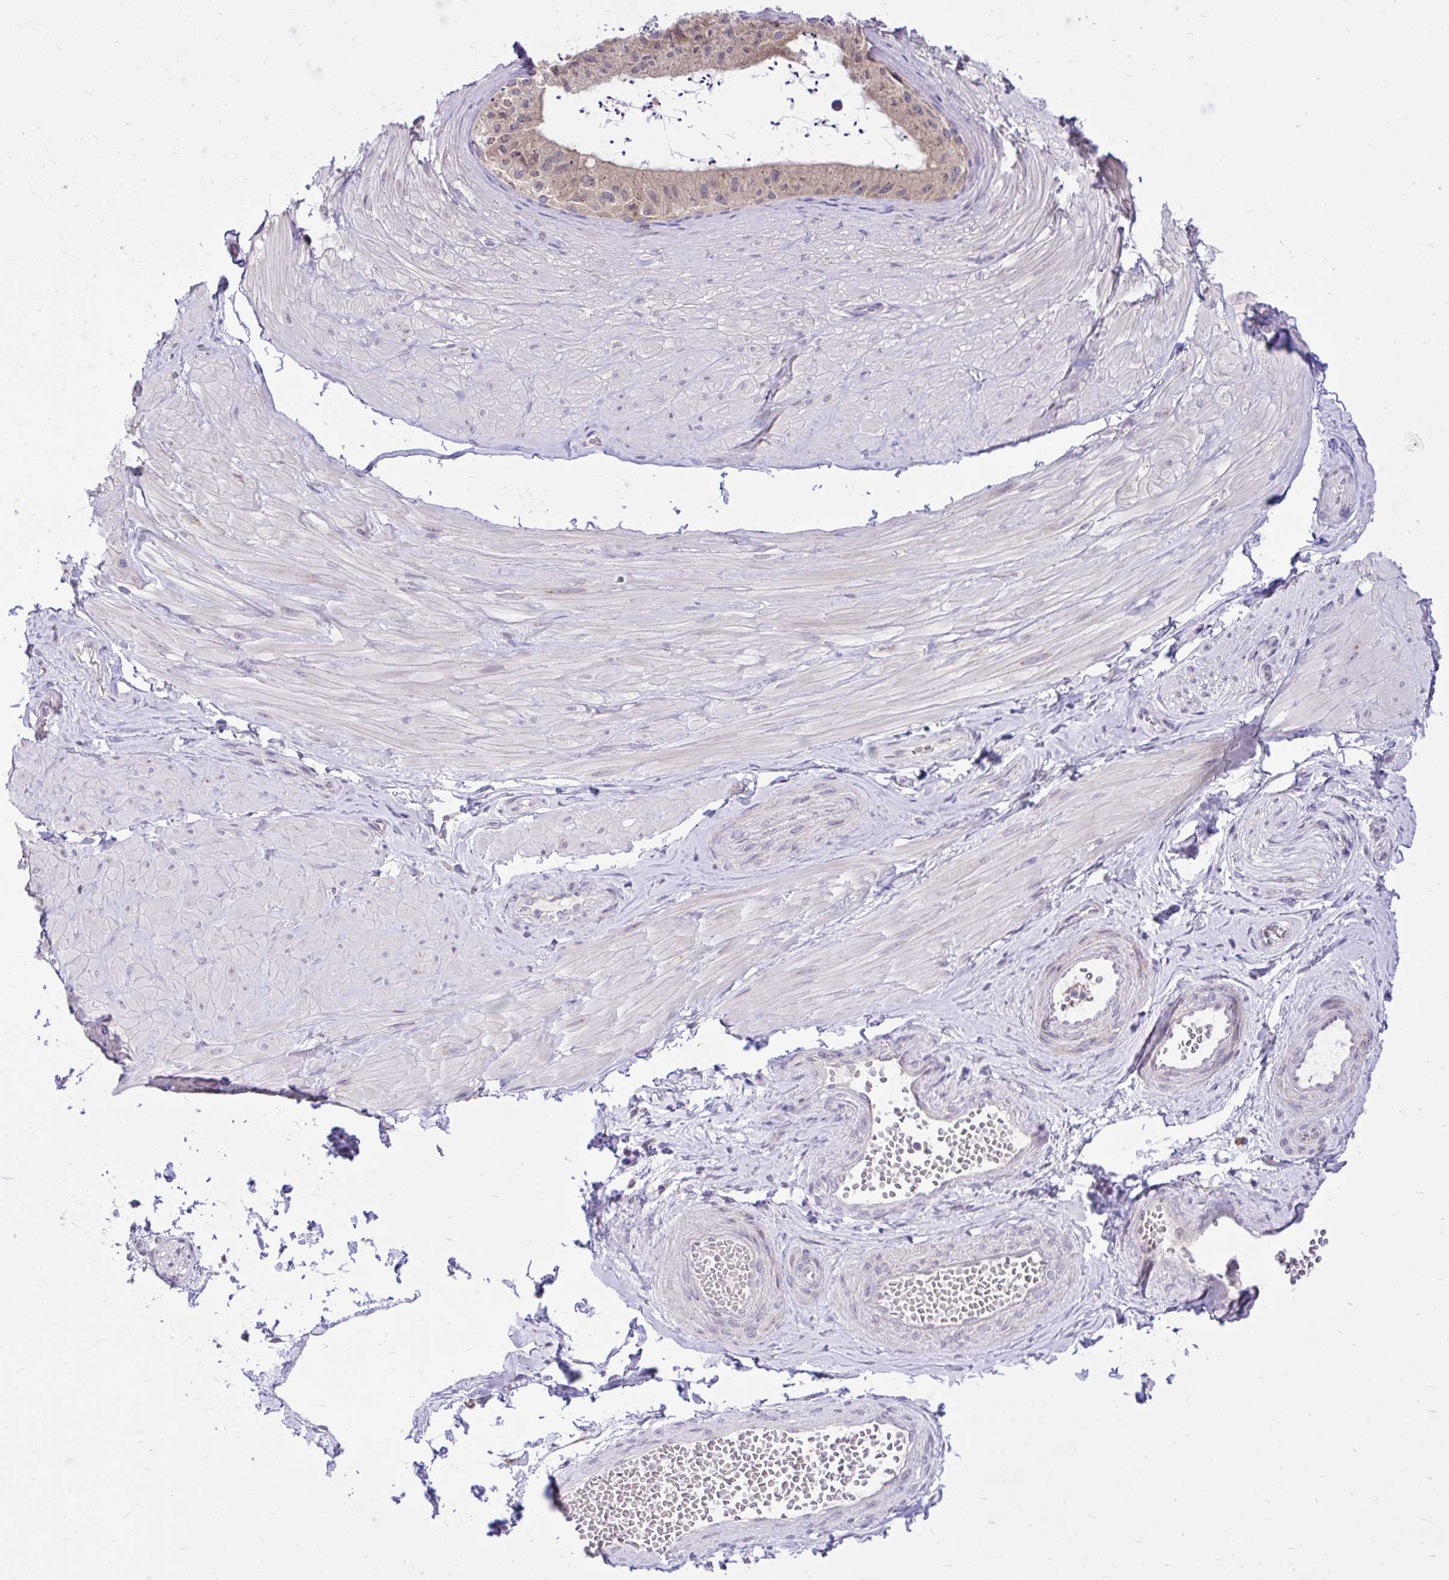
{"staining": {"intensity": "moderate", "quantity": "<25%", "location": "cytoplasmic/membranous"}, "tissue": "adipose tissue", "cell_type": "Adipocytes", "image_type": "normal", "snomed": [{"axis": "morphology", "description": "Normal tissue, NOS"}, {"axis": "topography", "description": "Epididymis"}, {"axis": "topography", "description": "Peripheral nerve tissue"}], "caption": "Immunohistochemical staining of benign human adipose tissue displays low levels of moderate cytoplasmic/membranous staining in approximately <25% of adipocytes.", "gene": "CEACAM18", "patient": {"sex": "male", "age": 32}}